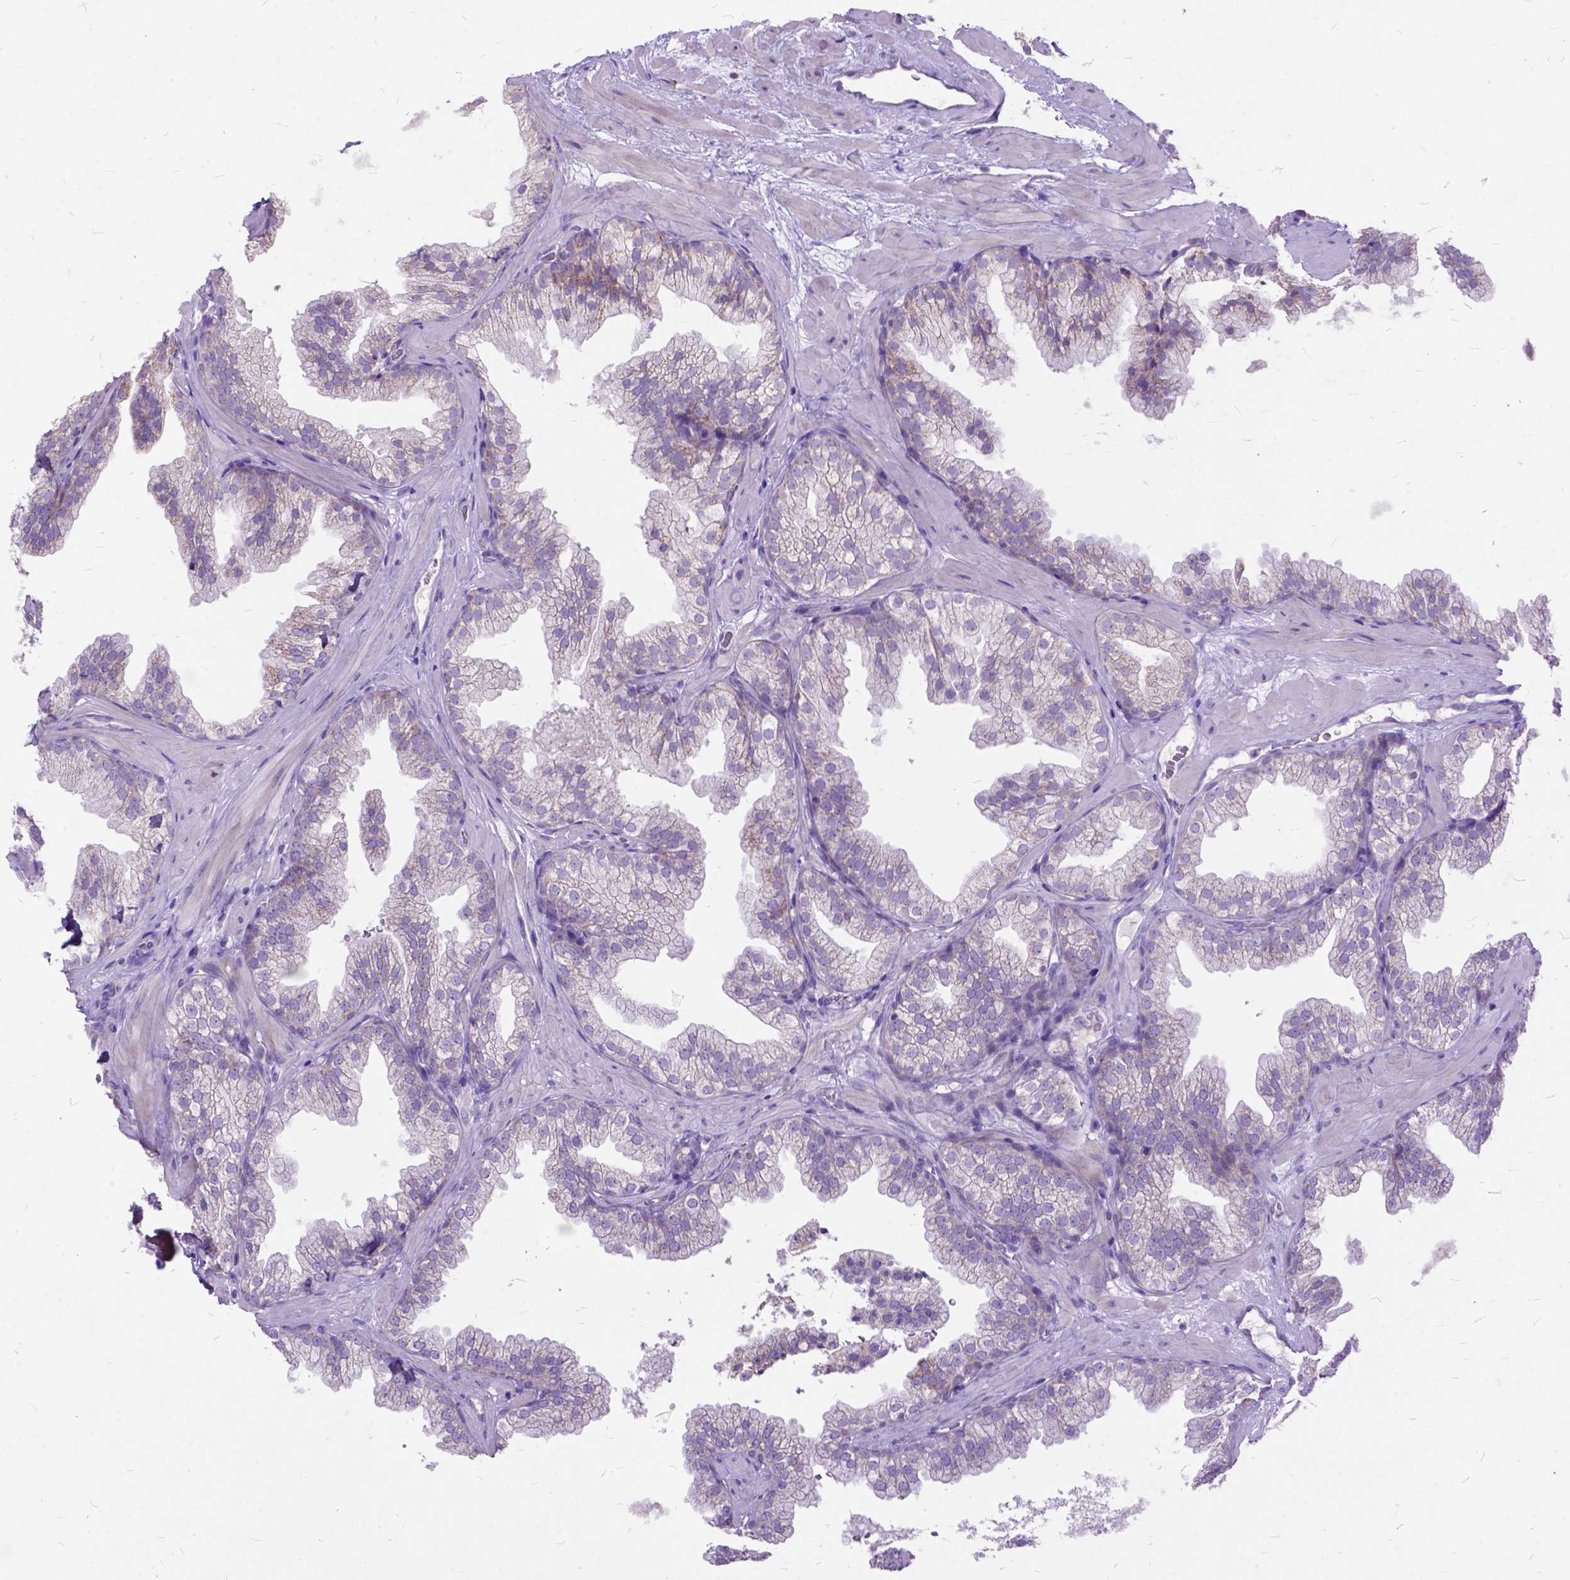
{"staining": {"intensity": "negative", "quantity": "none", "location": "none"}, "tissue": "prostate", "cell_type": "Glandular cells", "image_type": "normal", "snomed": [{"axis": "morphology", "description": "Normal tissue, NOS"}, {"axis": "topography", "description": "Prostate"}], "caption": "This is an immunohistochemistry (IHC) micrograph of unremarkable human prostate. There is no positivity in glandular cells.", "gene": "CTAG2", "patient": {"sex": "male", "age": 37}}